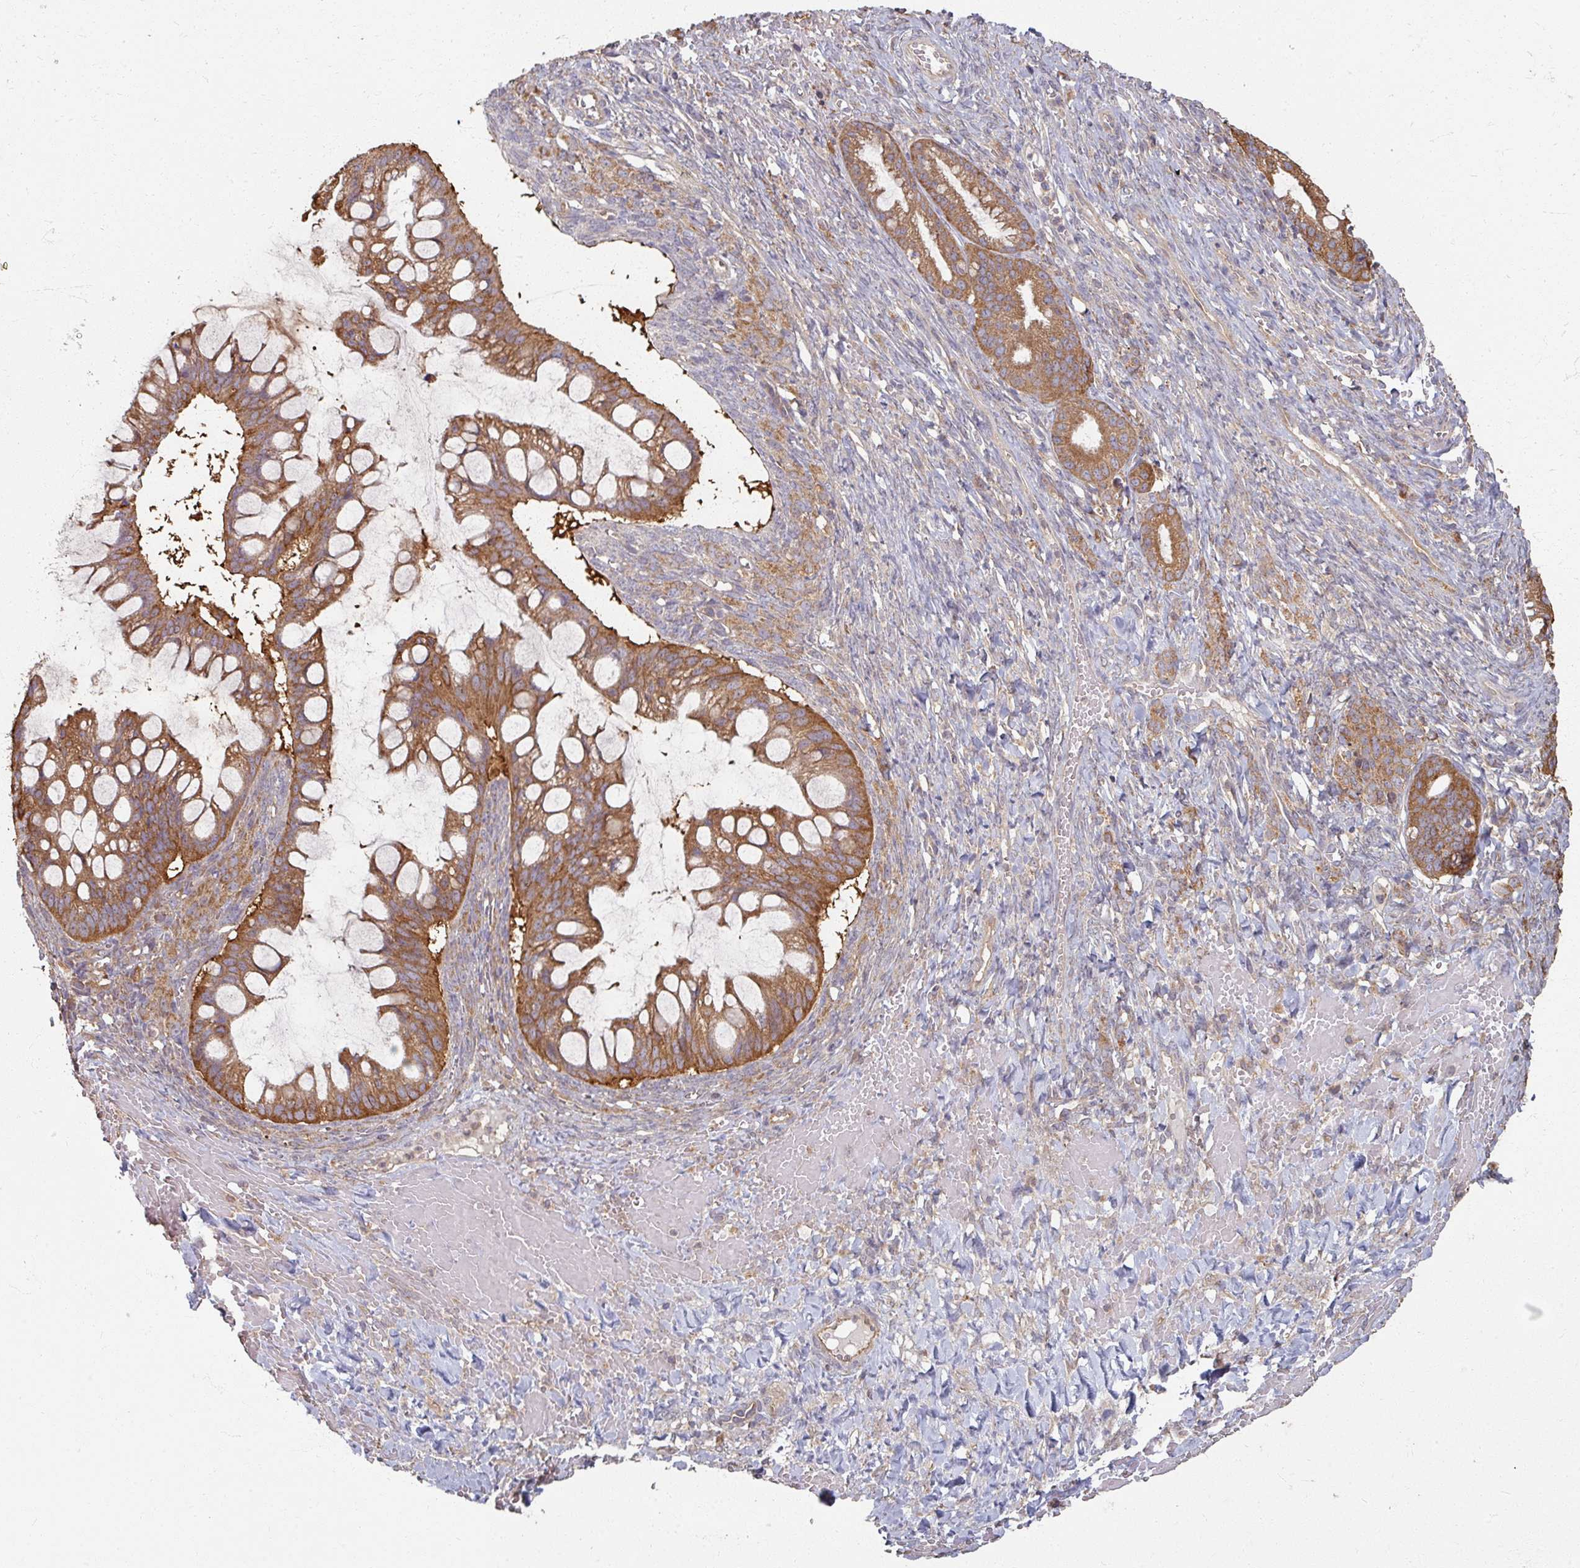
{"staining": {"intensity": "moderate", "quantity": ">75%", "location": "cytoplasmic/membranous"}, "tissue": "ovarian cancer", "cell_type": "Tumor cells", "image_type": "cancer", "snomed": [{"axis": "morphology", "description": "Cystadenocarcinoma, mucinous, NOS"}, {"axis": "topography", "description": "Ovary"}], "caption": "IHC histopathology image of neoplastic tissue: ovarian cancer (mucinous cystadenocarcinoma) stained using immunohistochemistry displays medium levels of moderate protein expression localized specifically in the cytoplasmic/membranous of tumor cells, appearing as a cytoplasmic/membranous brown color.", "gene": "CCDC68", "patient": {"sex": "female", "age": 73}}